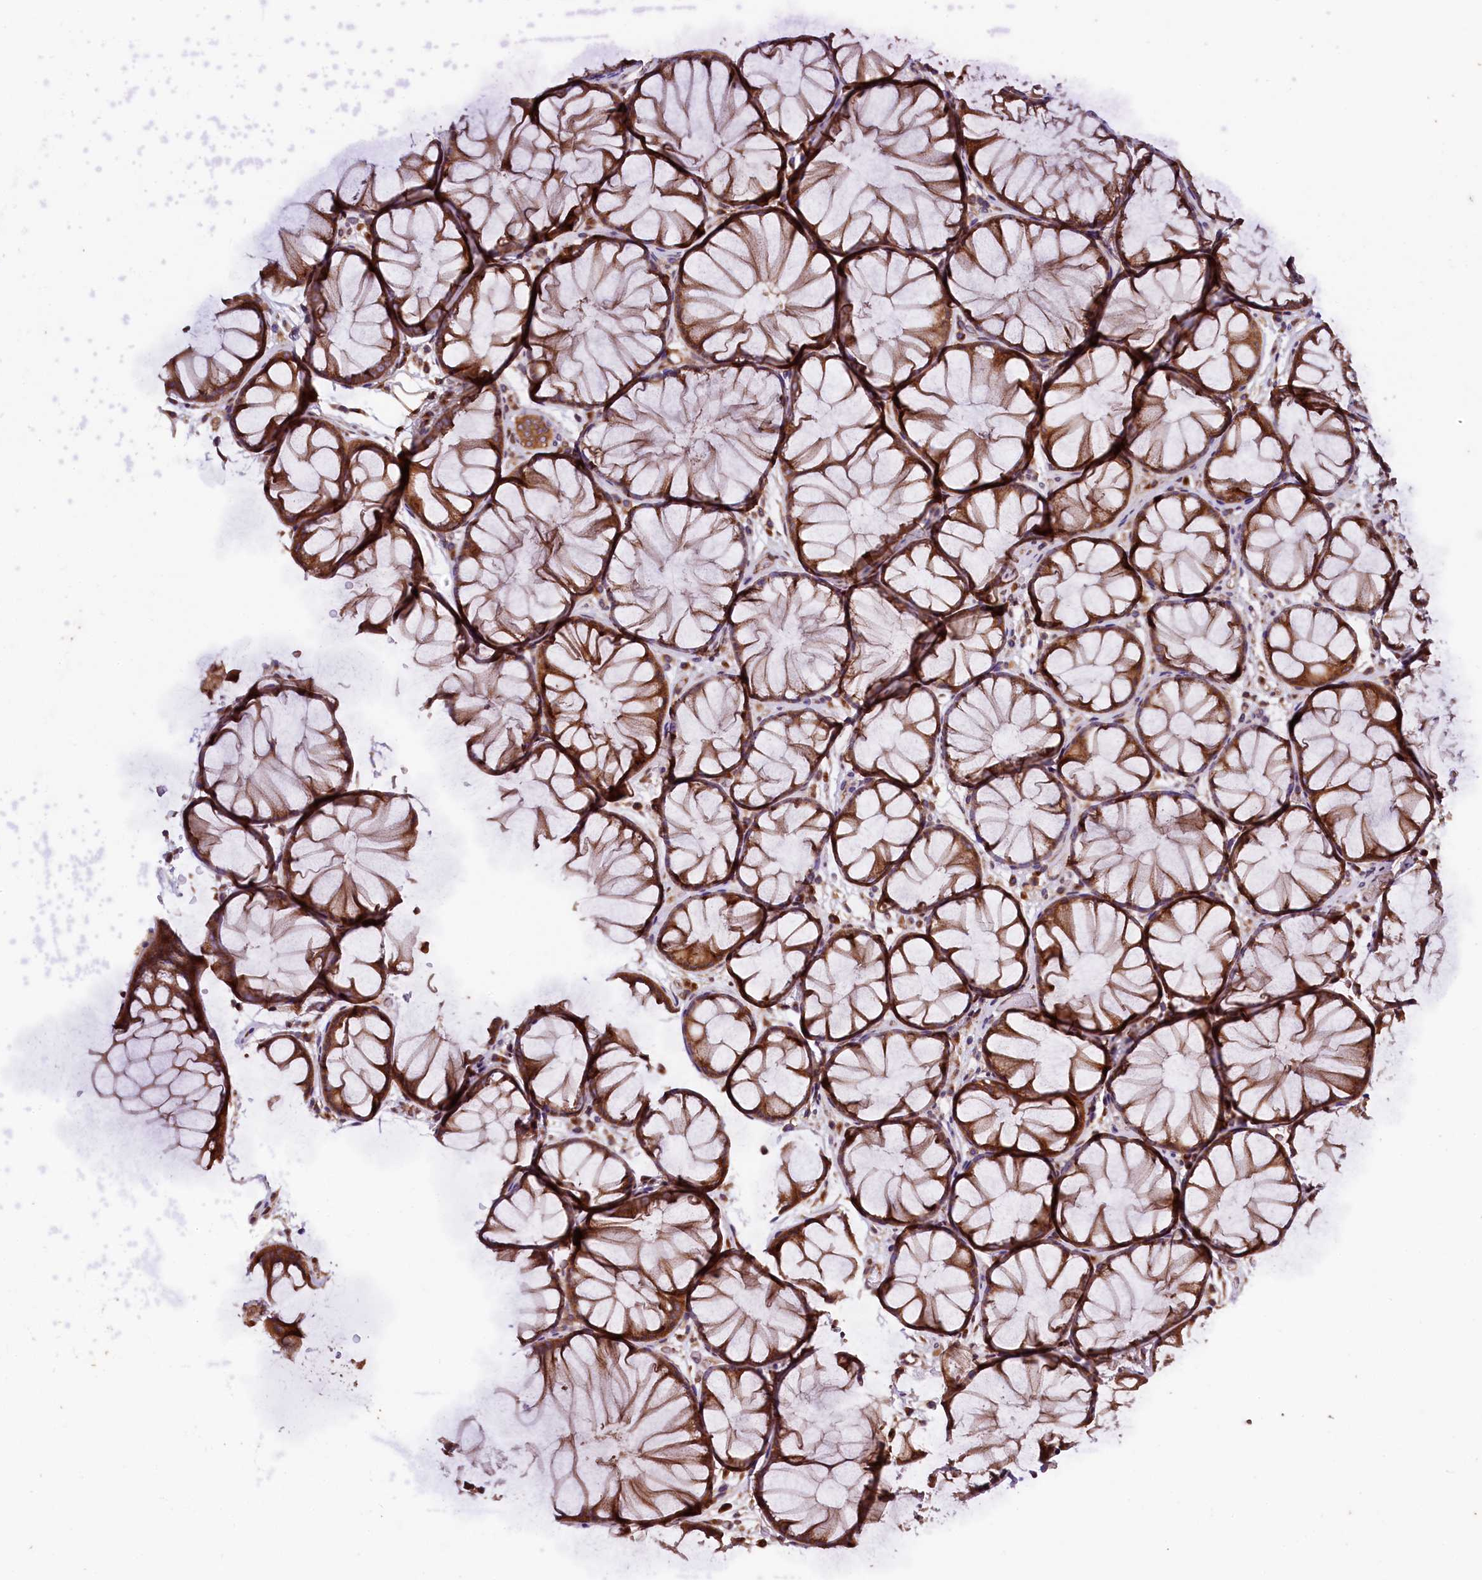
{"staining": {"intensity": "moderate", "quantity": ">75%", "location": "cytoplasmic/membranous"}, "tissue": "colon", "cell_type": "Endothelial cells", "image_type": "normal", "snomed": [{"axis": "morphology", "description": "Normal tissue, NOS"}, {"axis": "topography", "description": "Colon"}], "caption": "An IHC image of benign tissue is shown. Protein staining in brown labels moderate cytoplasmic/membranous positivity in colon within endothelial cells.", "gene": "KLC2", "patient": {"sex": "female", "age": 82}}